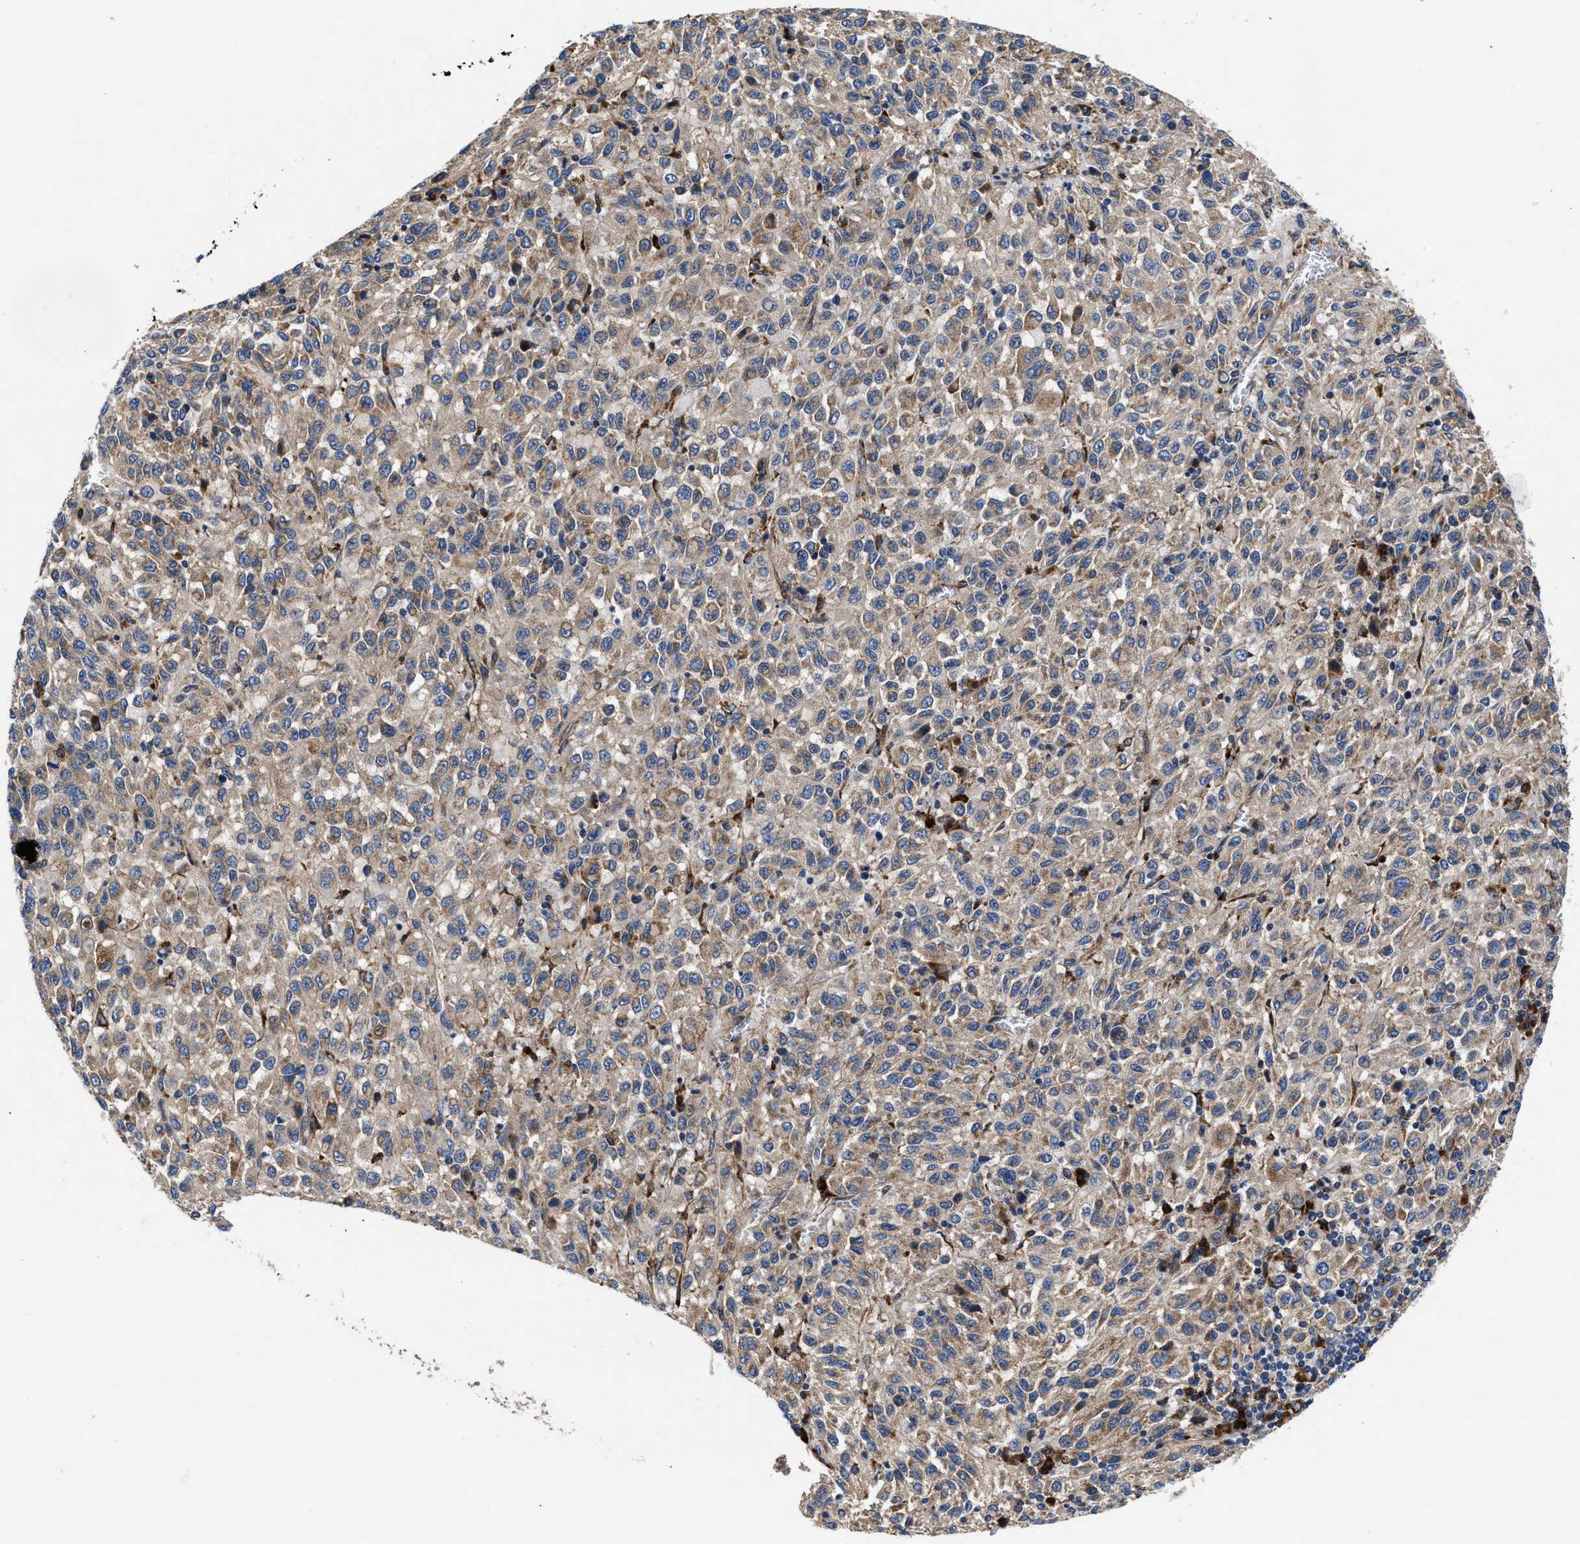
{"staining": {"intensity": "weak", "quantity": ">75%", "location": "cytoplasmic/membranous"}, "tissue": "melanoma", "cell_type": "Tumor cells", "image_type": "cancer", "snomed": [{"axis": "morphology", "description": "Malignant melanoma, Metastatic site"}, {"axis": "topography", "description": "Lung"}], "caption": "Immunohistochemistry (IHC) micrograph of neoplastic tissue: melanoma stained using IHC displays low levels of weak protein expression localized specifically in the cytoplasmic/membranous of tumor cells, appearing as a cytoplasmic/membranous brown color.", "gene": "SLC12A2", "patient": {"sex": "male", "age": 64}}